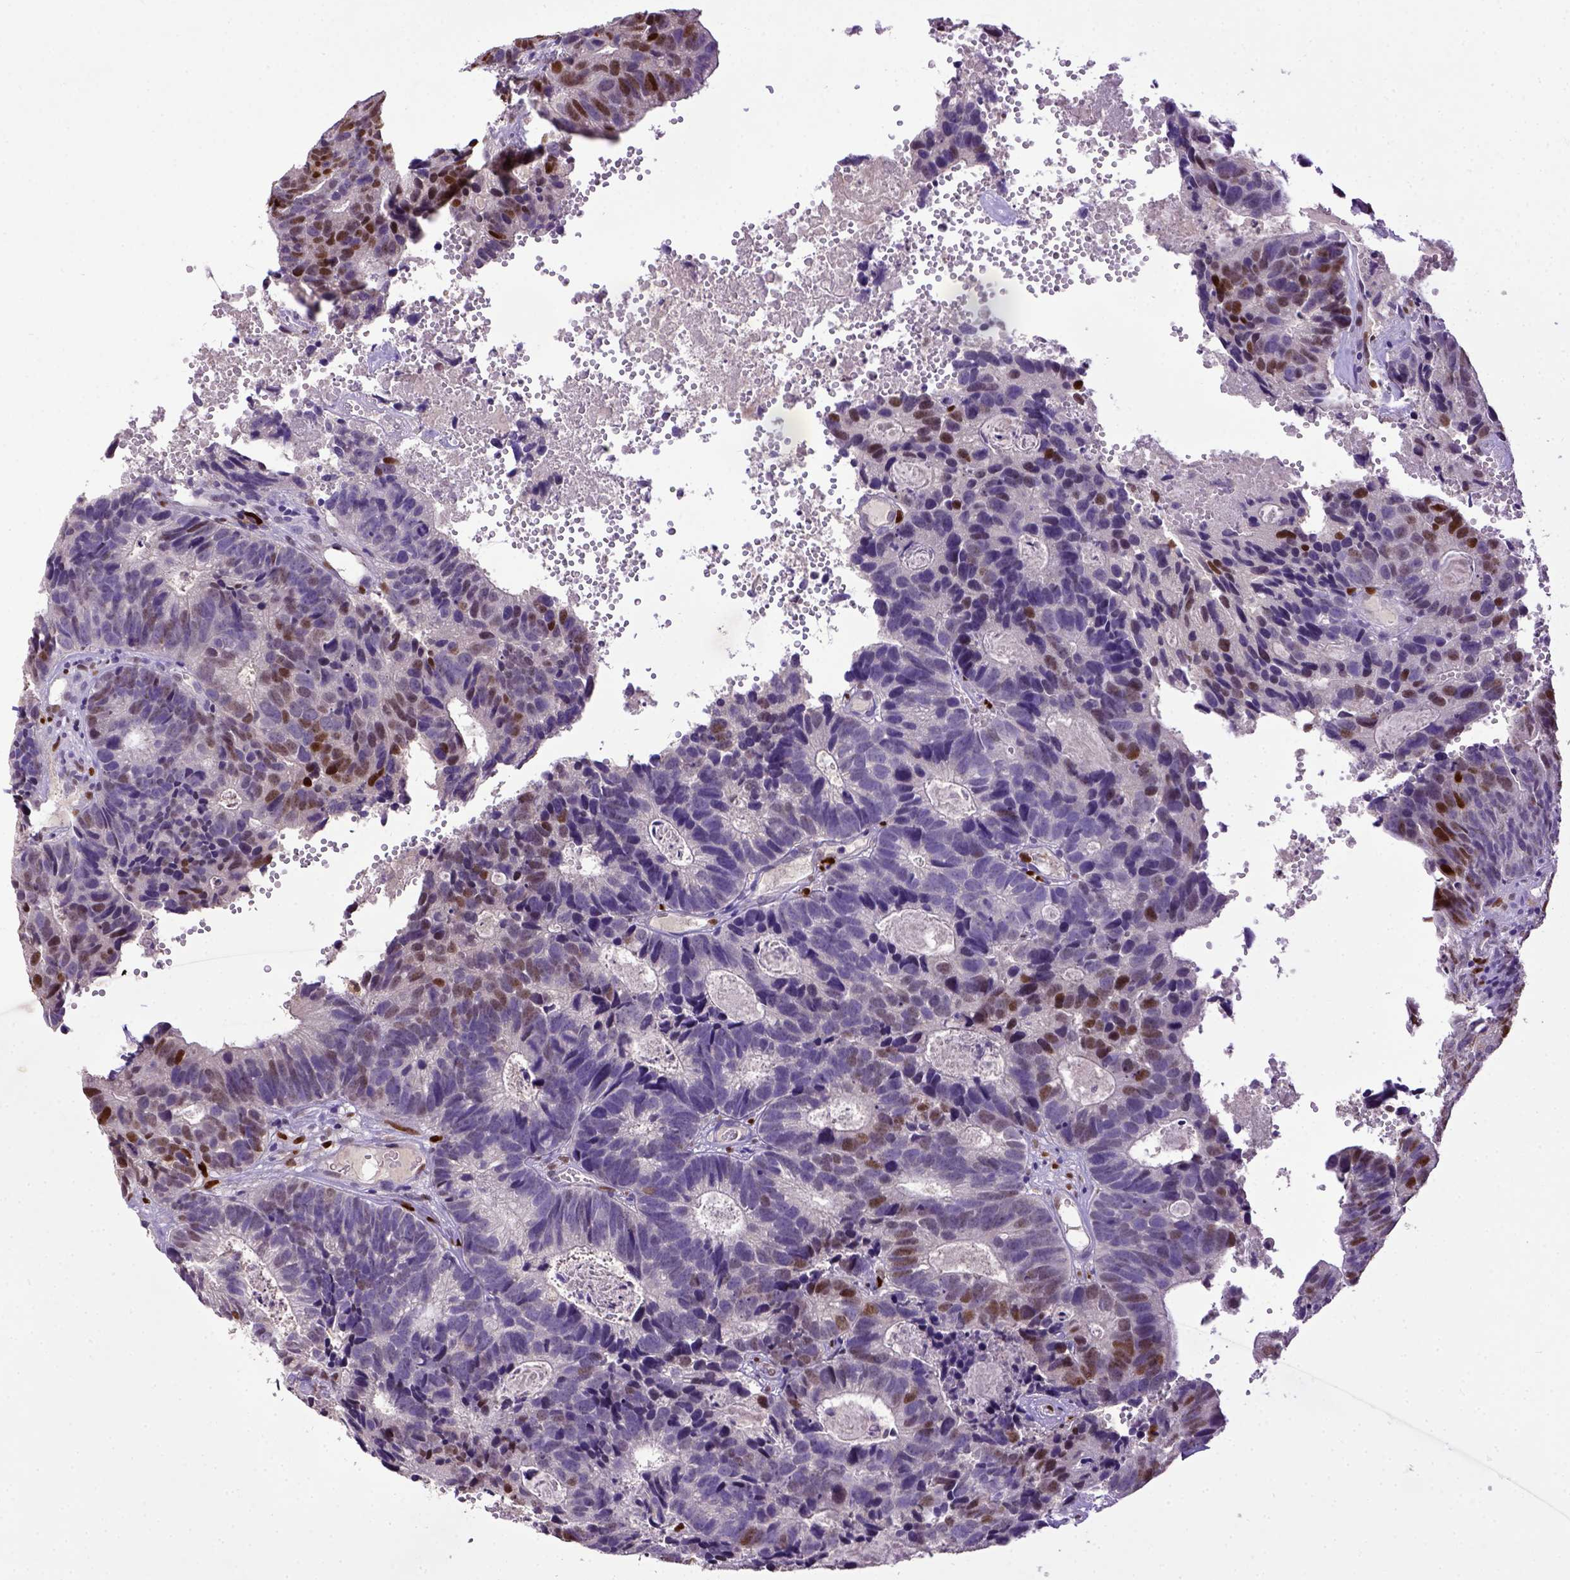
{"staining": {"intensity": "moderate", "quantity": "<25%", "location": "nuclear"}, "tissue": "head and neck cancer", "cell_type": "Tumor cells", "image_type": "cancer", "snomed": [{"axis": "morphology", "description": "Adenocarcinoma, NOS"}, {"axis": "topography", "description": "Head-Neck"}], "caption": "Immunohistochemistry micrograph of human head and neck cancer stained for a protein (brown), which shows low levels of moderate nuclear staining in about <25% of tumor cells.", "gene": "CDKN1A", "patient": {"sex": "male", "age": 62}}